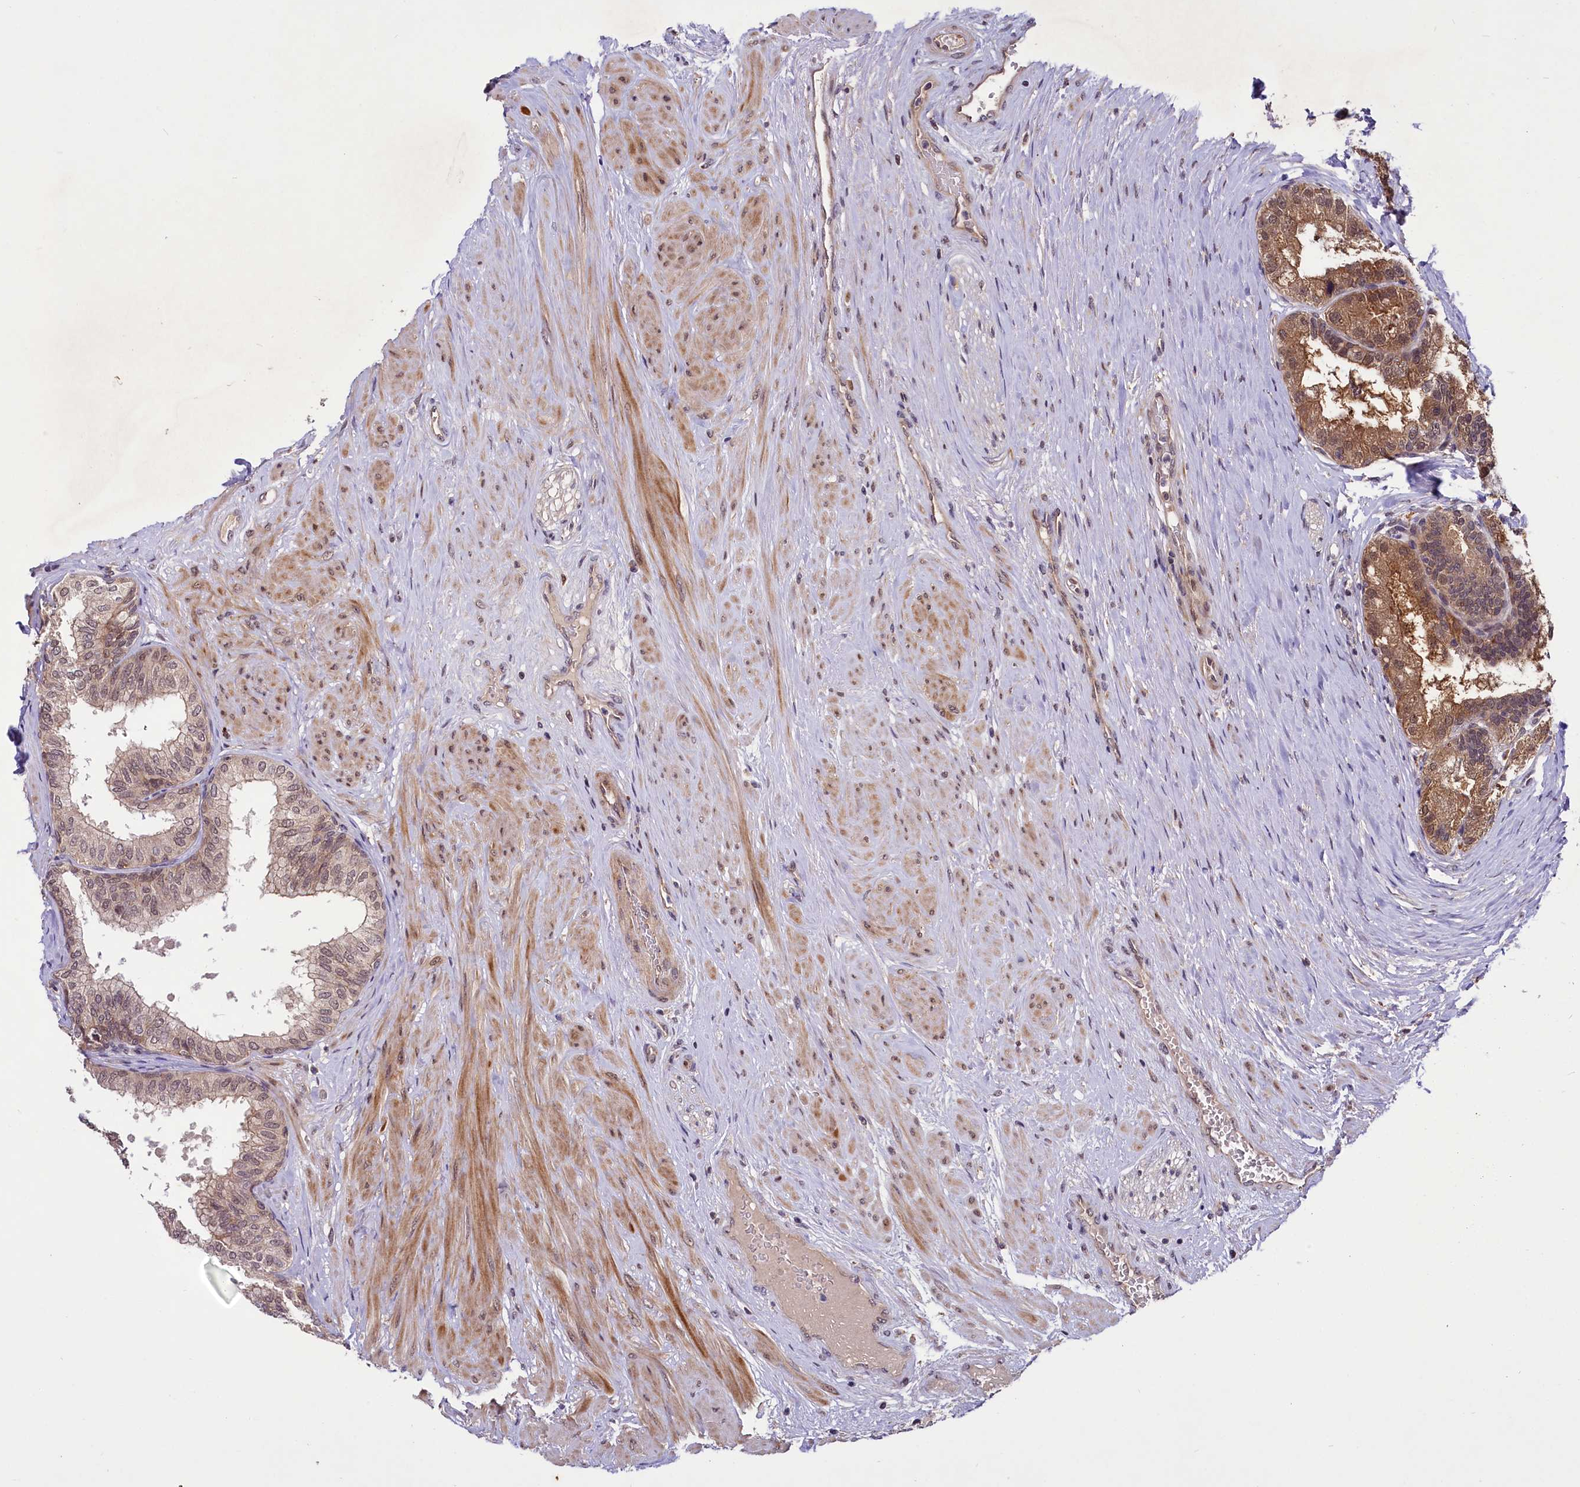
{"staining": {"intensity": "moderate", "quantity": "25%-75%", "location": "cytoplasmic/membranous,nuclear"}, "tissue": "prostate", "cell_type": "Glandular cells", "image_type": "normal", "snomed": [{"axis": "morphology", "description": "Normal tissue, NOS"}, {"axis": "topography", "description": "Prostate"}], "caption": "Immunohistochemical staining of benign human prostate demonstrates medium levels of moderate cytoplasmic/membranous,nuclear expression in approximately 25%-75% of glandular cells.", "gene": "UBE3A", "patient": {"sex": "male", "age": 60}}